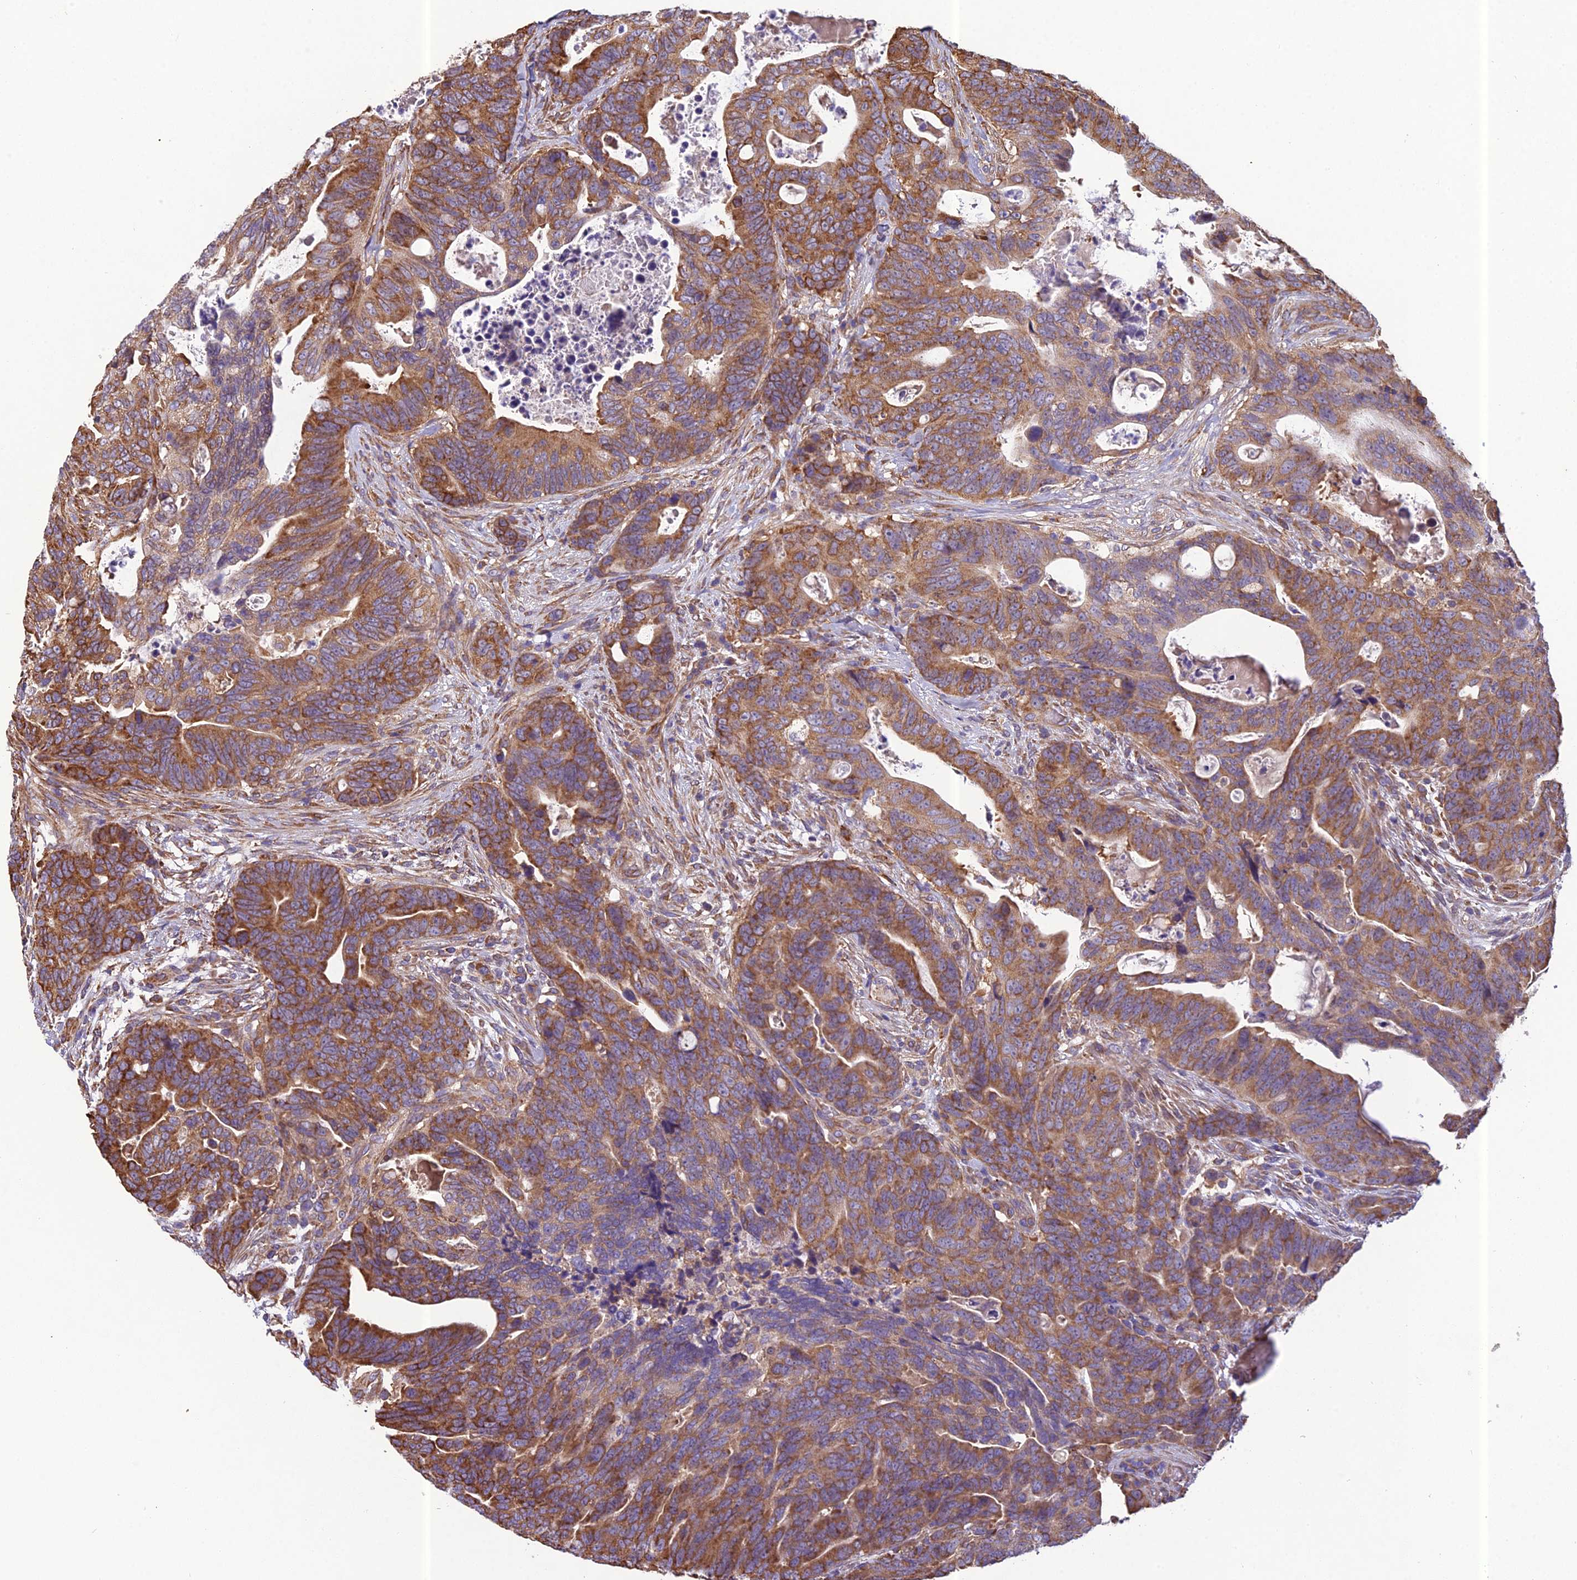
{"staining": {"intensity": "strong", "quantity": ">75%", "location": "cytoplasmic/membranous"}, "tissue": "colorectal cancer", "cell_type": "Tumor cells", "image_type": "cancer", "snomed": [{"axis": "morphology", "description": "Adenocarcinoma, NOS"}, {"axis": "topography", "description": "Colon"}], "caption": "High-power microscopy captured an IHC photomicrograph of colorectal cancer, revealing strong cytoplasmic/membranous positivity in about >75% of tumor cells. (DAB (3,3'-diaminobenzidine) = brown stain, brightfield microscopy at high magnification).", "gene": "SPDL1", "patient": {"sex": "female", "age": 82}}